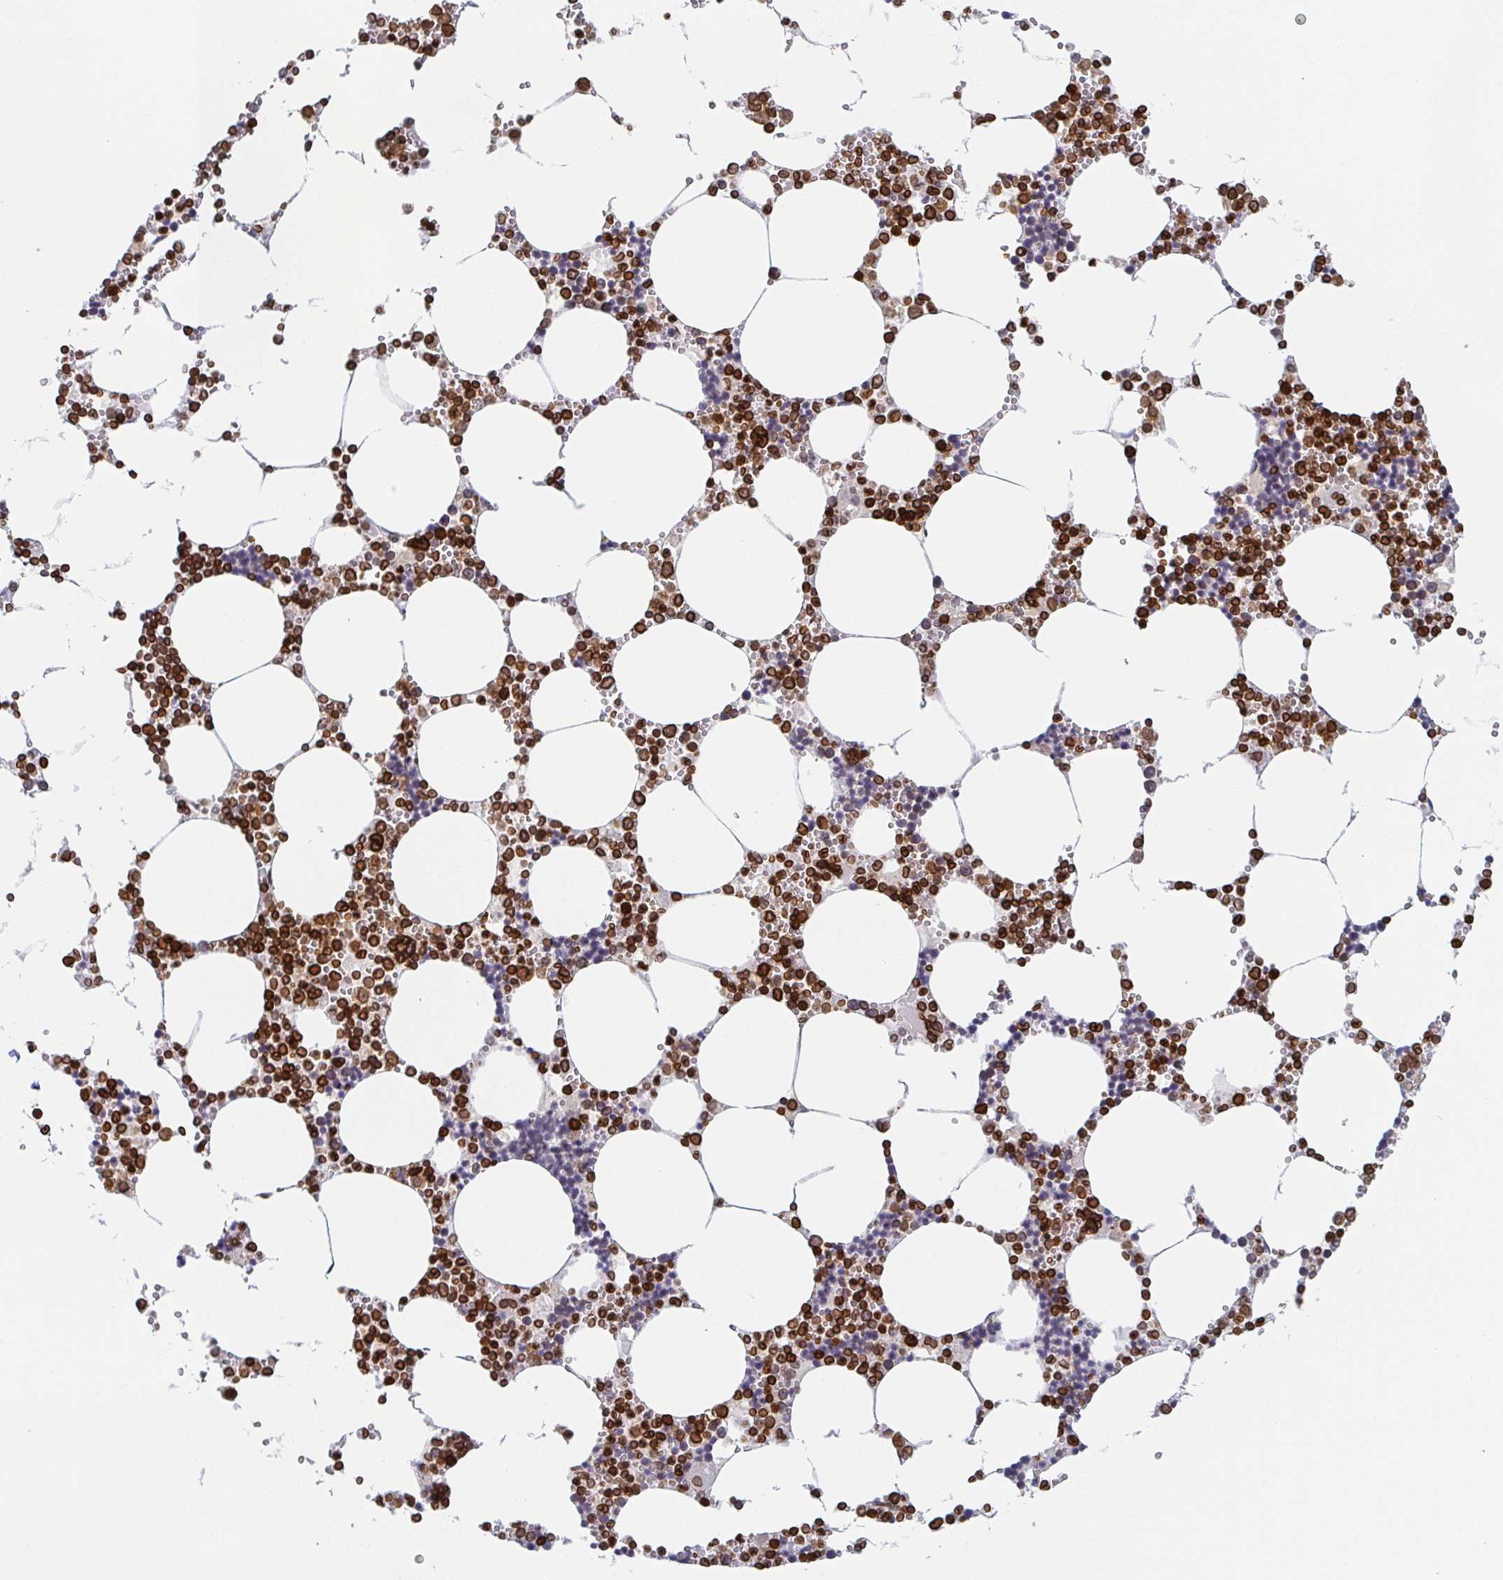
{"staining": {"intensity": "strong", "quantity": ">75%", "location": "cytoplasmic/membranous,nuclear"}, "tissue": "bone marrow", "cell_type": "Hematopoietic cells", "image_type": "normal", "snomed": [{"axis": "morphology", "description": "Normal tissue, NOS"}, {"axis": "topography", "description": "Bone marrow"}], "caption": "Brown immunohistochemical staining in benign bone marrow demonstrates strong cytoplasmic/membranous,nuclear expression in about >75% of hematopoietic cells.", "gene": "BTBD7", "patient": {"sex": "male", "age": 54}}